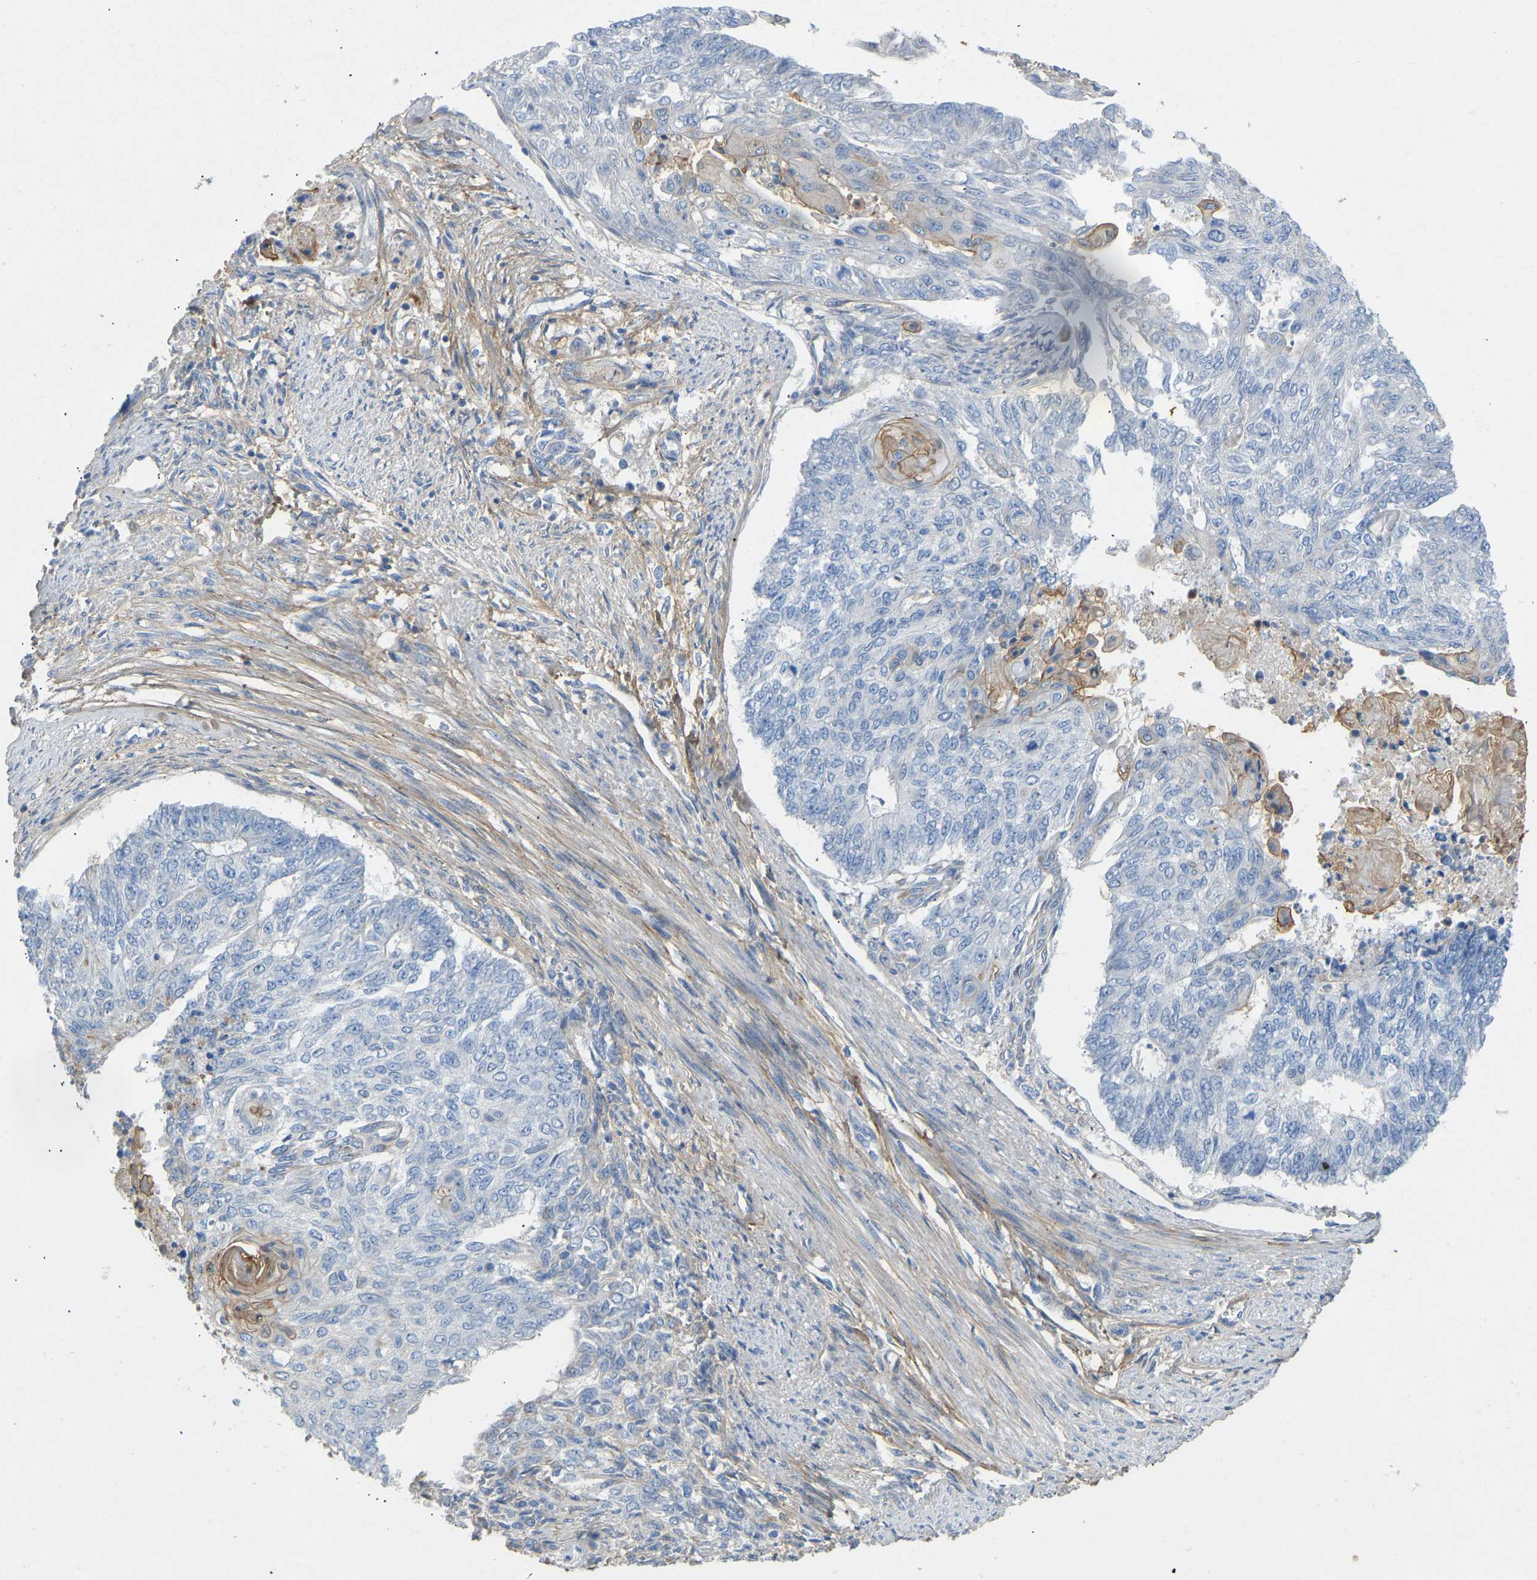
{"staining": {"intensity": "negative", "quantity": "none", "location": "none"}, "tissue": "endometrial cancer", "cell_type": "Tumor cells", "image_type": "cancer", "snomed": [{"axis": "morphology", "description": "Adenocarcinoma, NOS"}, {"axis": "topography", "description": "Endometrium"}], "caption": "This is an immunohistochemistry image of human endometrial cancer. There is no positivity in tumor cells.", "gene": "TECTA", "patient": {"sex": "female", "age": 32}}